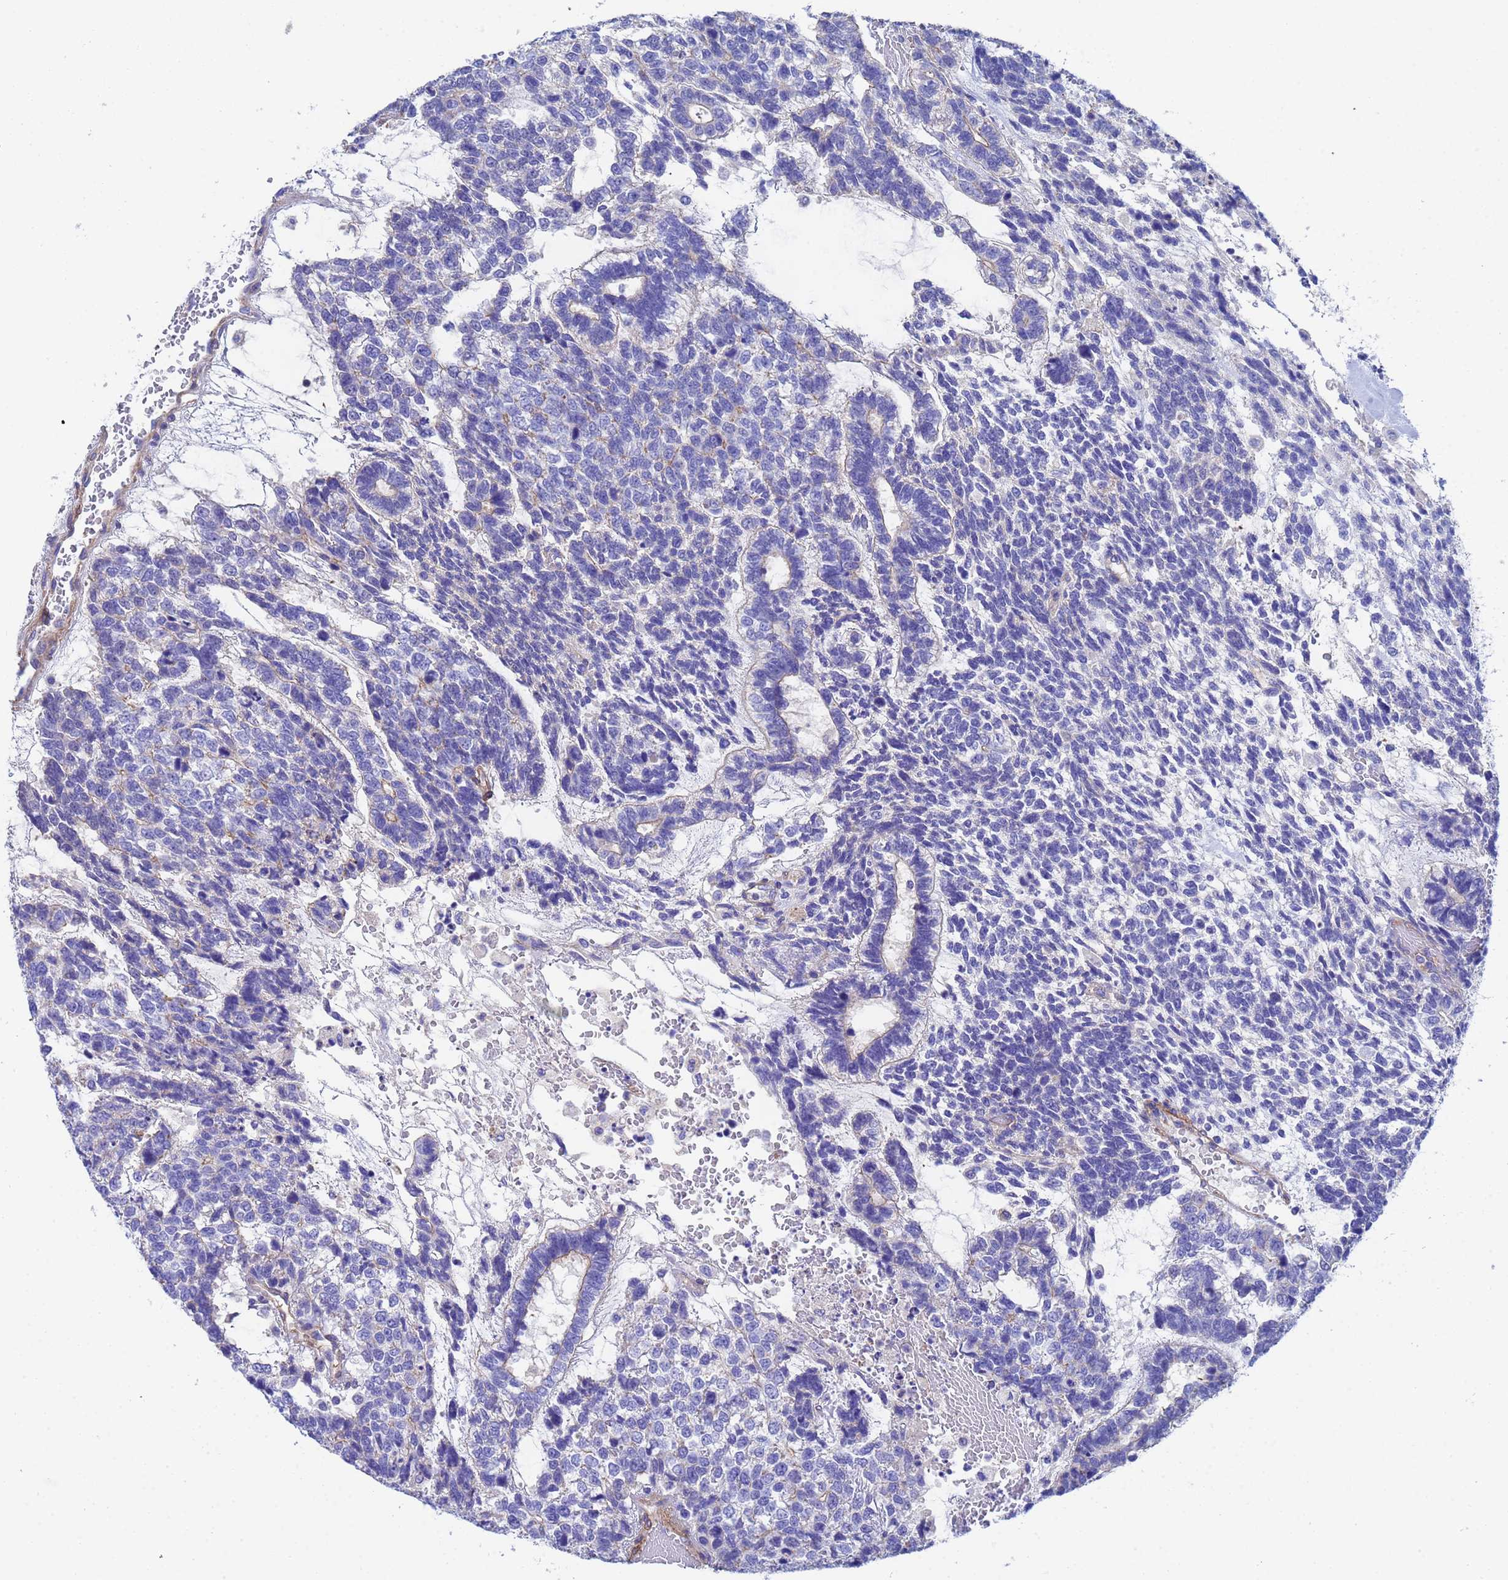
{"staining": {"intensity": "negative", "quantity": "none", "location": "none"}, "tissue": "testis cancer", "cell_type": "Tumor cells", "image_type": "cancer", "snomed": [{"axis": "morphology", "description": "Carcinoma, Embryonal, NOS"}, {"axis": "topography", "description": "Testis"}], "caption": "IHC histopathology image of neoplastic tissue: human embryonal carcinoma (testis) stained with DAB (3,3'-diaminobenzidine) reveals no significant protein positivity in tumor cells.", "gene": "CST4", "patient": {"sex": "male", "age": 23}}